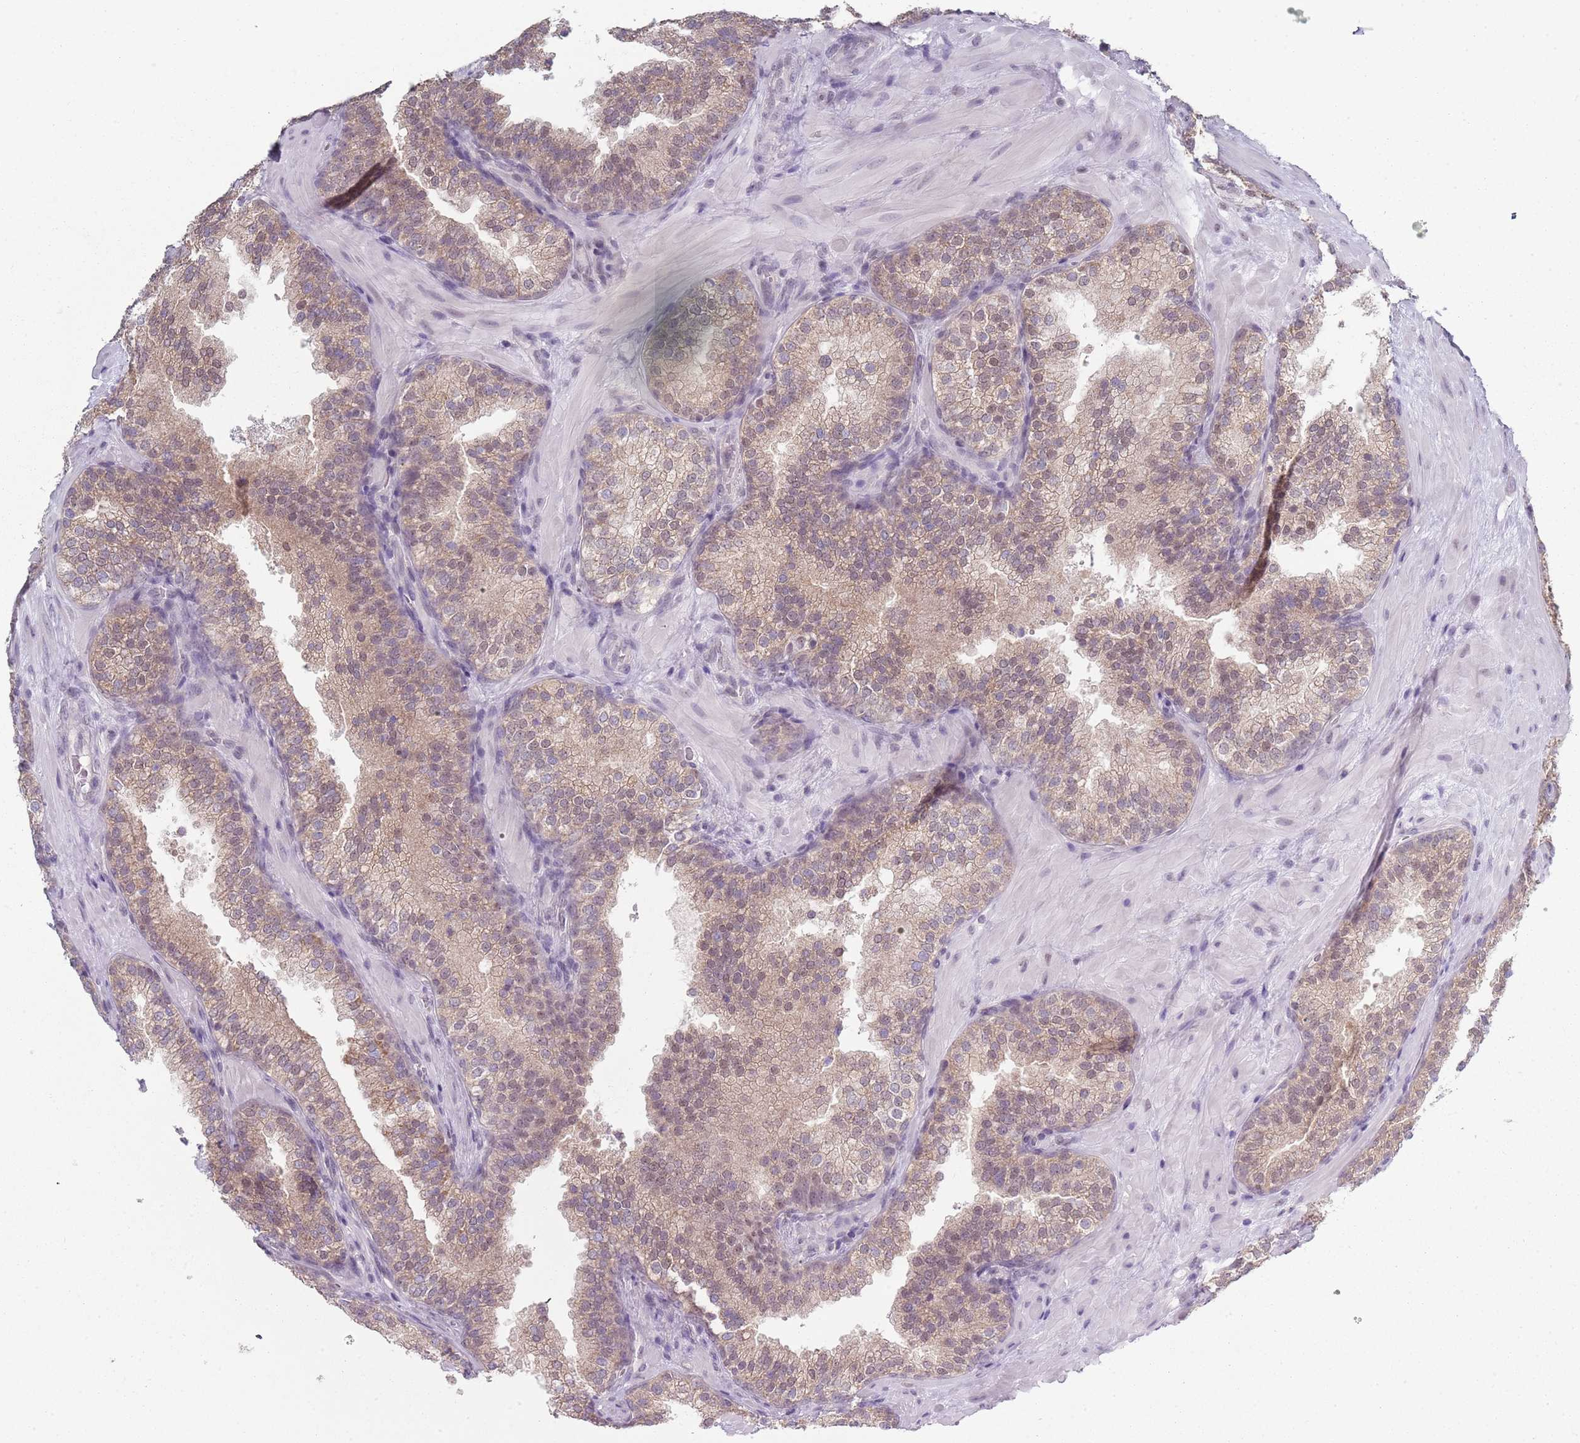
{"staining": {"intensity": "weak", "quantity": ">75%", "location": "cytoplasmic/membranous"}, "tissue": "prostate cancer", "cell_type": "Tumor cells", "image_type": "cancer", "snomed": [{"axis": "morphology", "description": "Adenocarcinoma, High grade"}, {"axis": "topography", "description": "Prostate"}], "caption": "Protein expression analysis of human prostate adenocarcinoma (high-grade) reveals weak cytoplasmic/membranous staining in approximately >75% of tumor cells.", "gene": "SMARCAL1", "patient": {"sex": "male", "age": 56}}